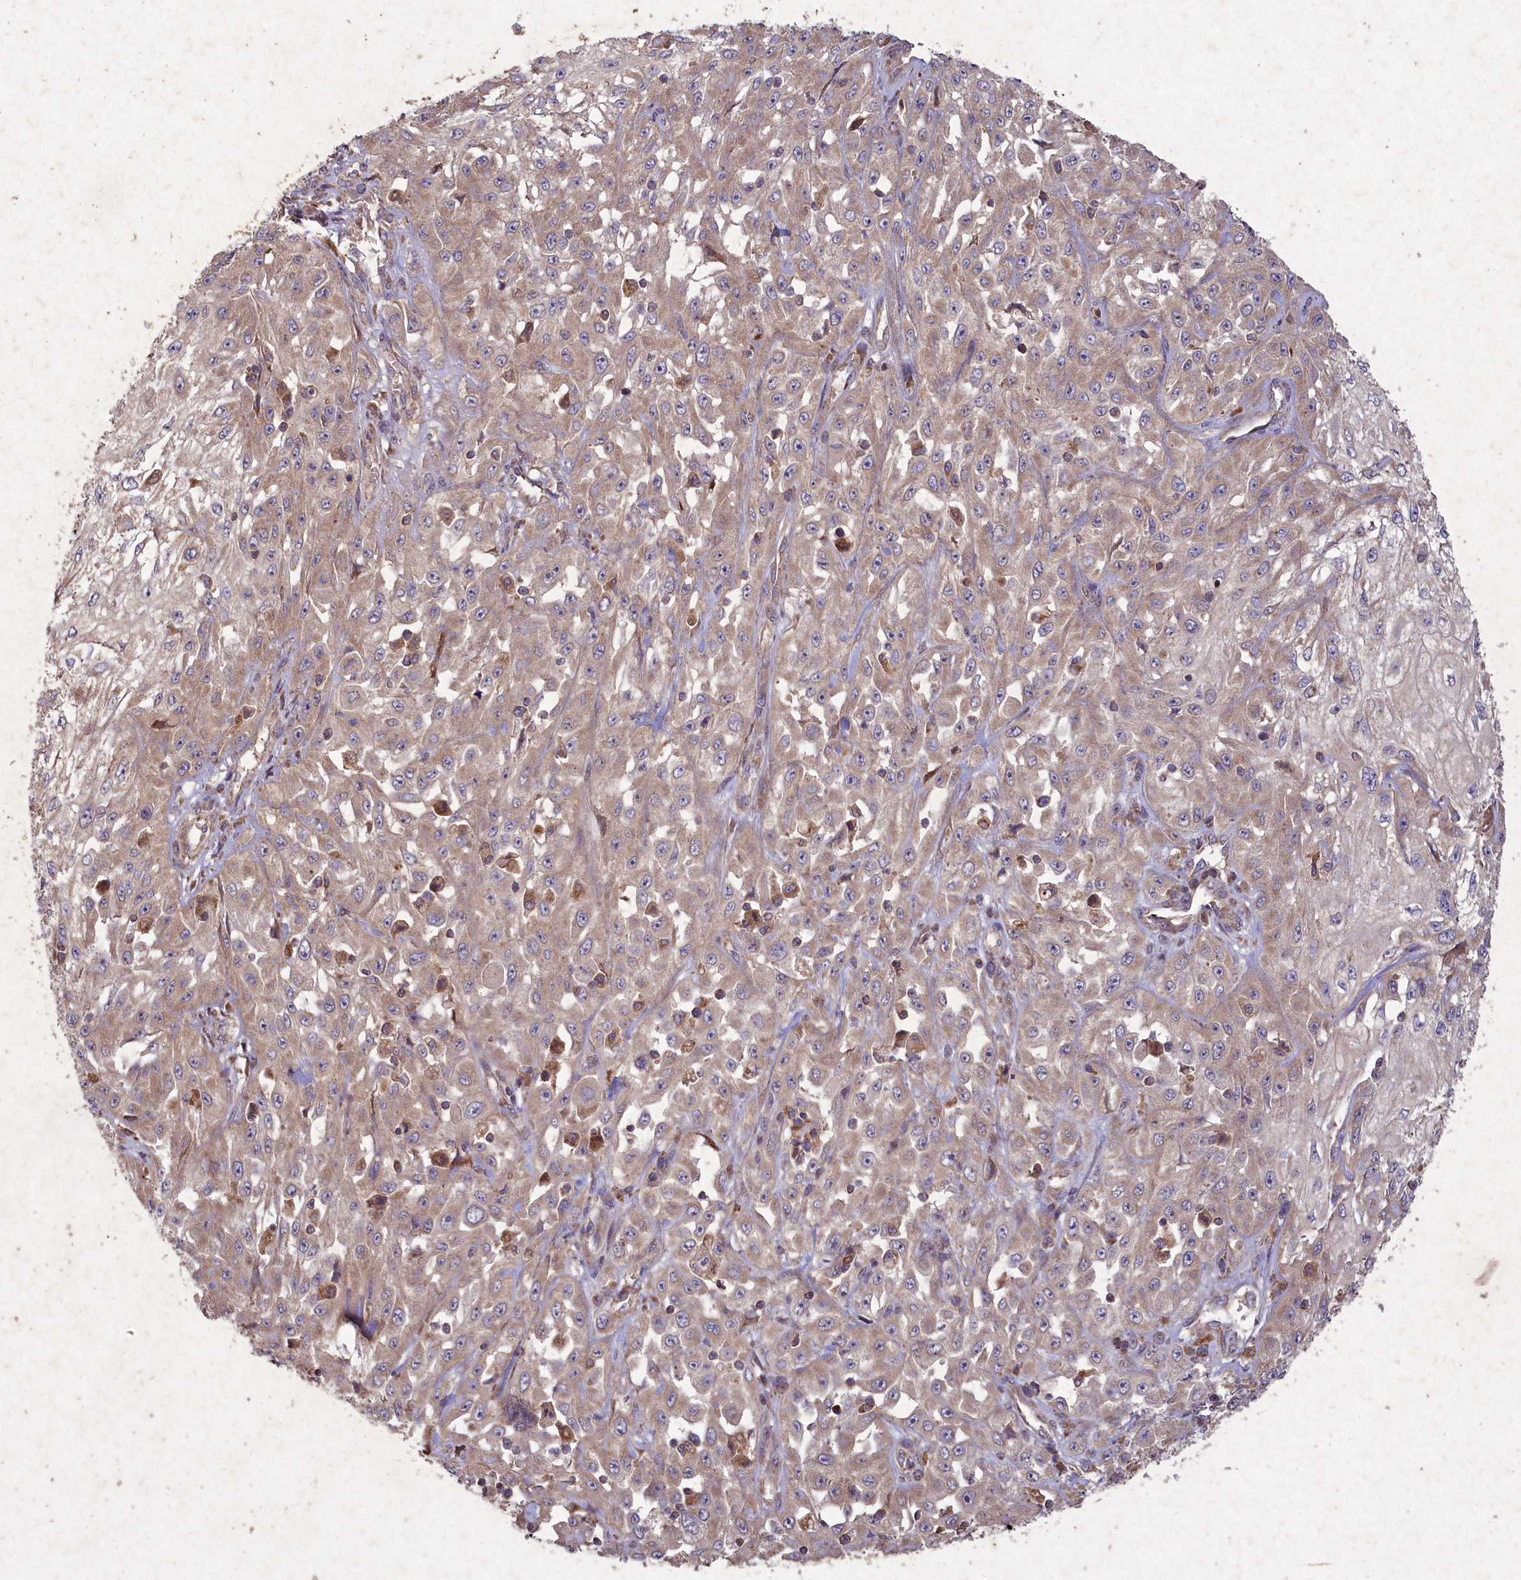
{"staining": {"intensity": "weak", "quantity": "<25%", "location": "cytoplasmic/membranous"}, "tissue": "skin cancer", "cell_type": "Tumor cells", "image_type": "cancer", "snomed": [{"axis": "morphology", "description": "Squamous cell carcinoma, NOS"}, {"axis": "morphology", "description": "Squamous cell carcinoma, metastatic, NOS"}, {"axis": "topography", "description": "Skin"}, {"axis": "topography", "description": "Lymph node"}], "caption": "Tumor cells are negative for protein expression in human skin cancer.", "gene": "CIAO2B", "patient": {"sex": "male", "age": 75}}